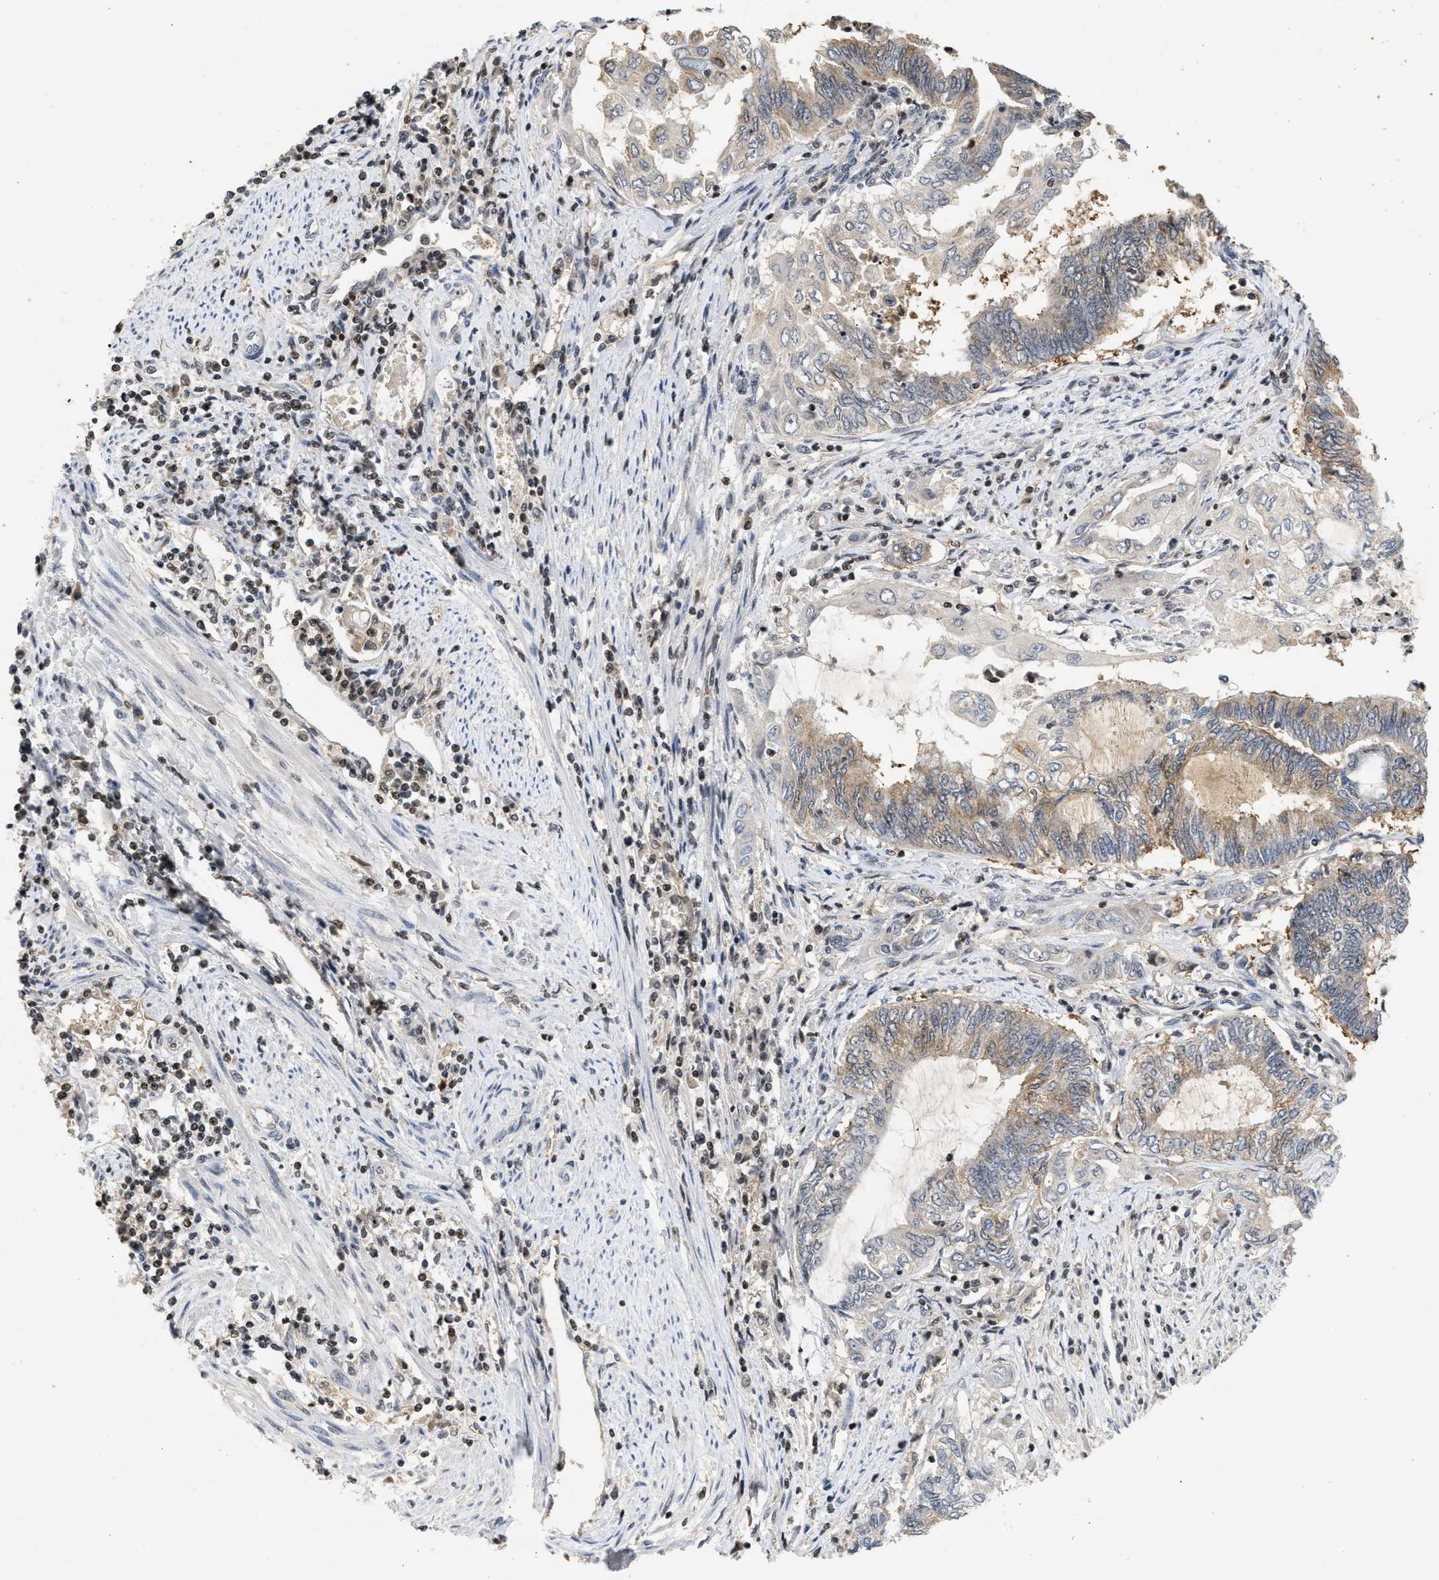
{"staining": {"intensity": "weak", "quantity": "25%-75%", "location": "cytoplasmic/membranous"}, "tissue": "endometrial cancer", "cell_type": "Tumor cells", "image_type": "cancer", "snomed": [{"axis": "morphology", "description": "Adenocarcinoma, NOS"}, {"axis": "topography", "description": "Uterus"}, {"axis": "topography", "description": "Endometrium"}], "caption": "Human endometrial cancer (adenocarcinoma) stained with a protein marker demonstrates weak staining in tumor cells.", "gene": "ENSG00000142539", "patient": {"sex": "female", "age": 70}}